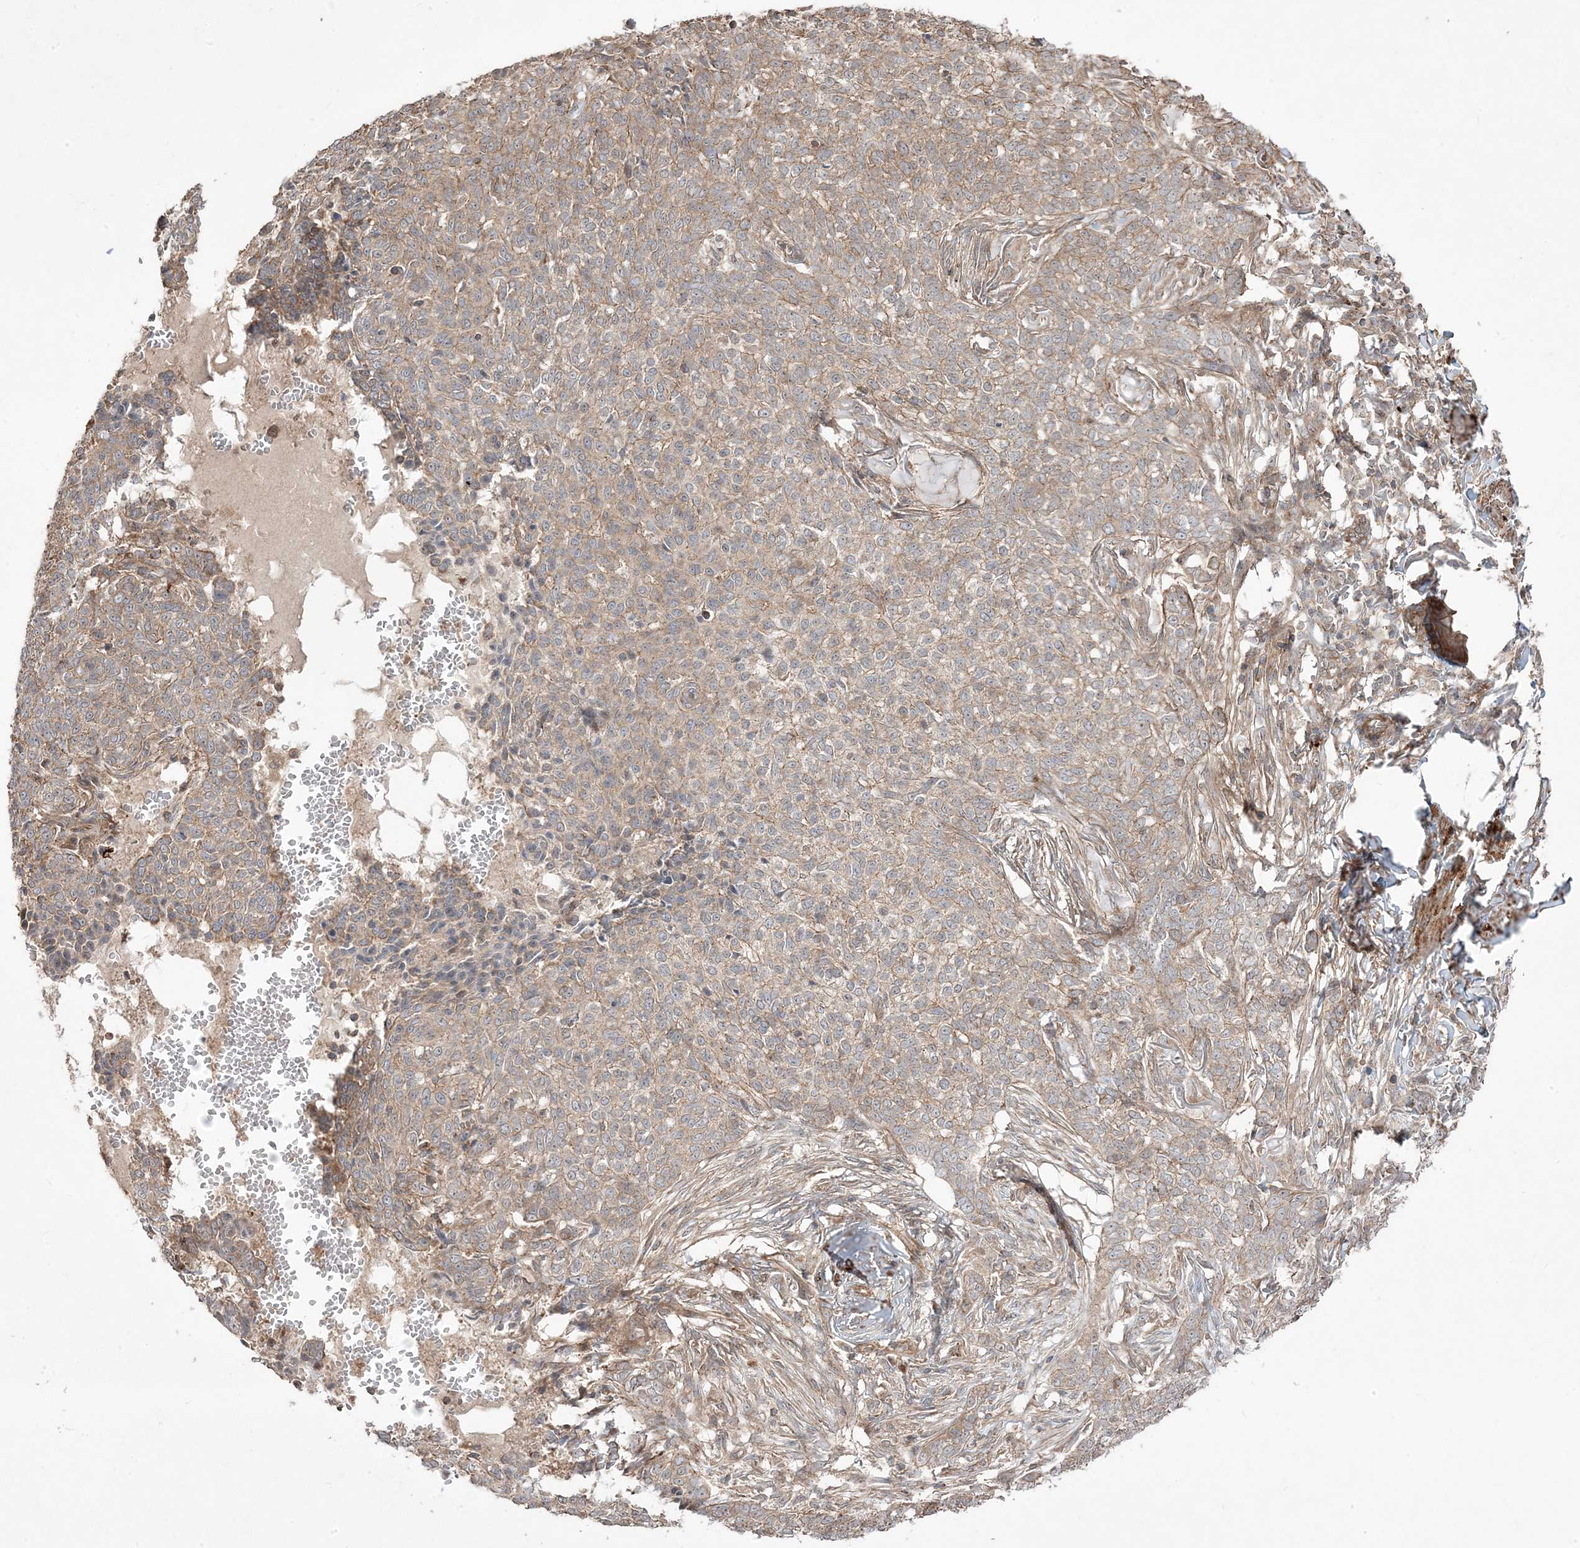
{"staining": {"intensity": "moderate", "quantity": ">75%", "location": "cytoplasmic/membranous"}, "tissue": "skin cancer", "cell_type": "Tumor cells", "image_type": "cancer", "snomed": [{"axis": "morphology", "description": "Basal cell carcinoma"}, {"axis": "topography", "description": "Skin"}], "caption": "Skin cancer was stained to show a protein in brown. There is medium levels of moderate cytoplasmic/membranous staining in about >75% of tumor cells.", "gene": "CLUAP1", "patient": {"sex": "male", "age": 85}}